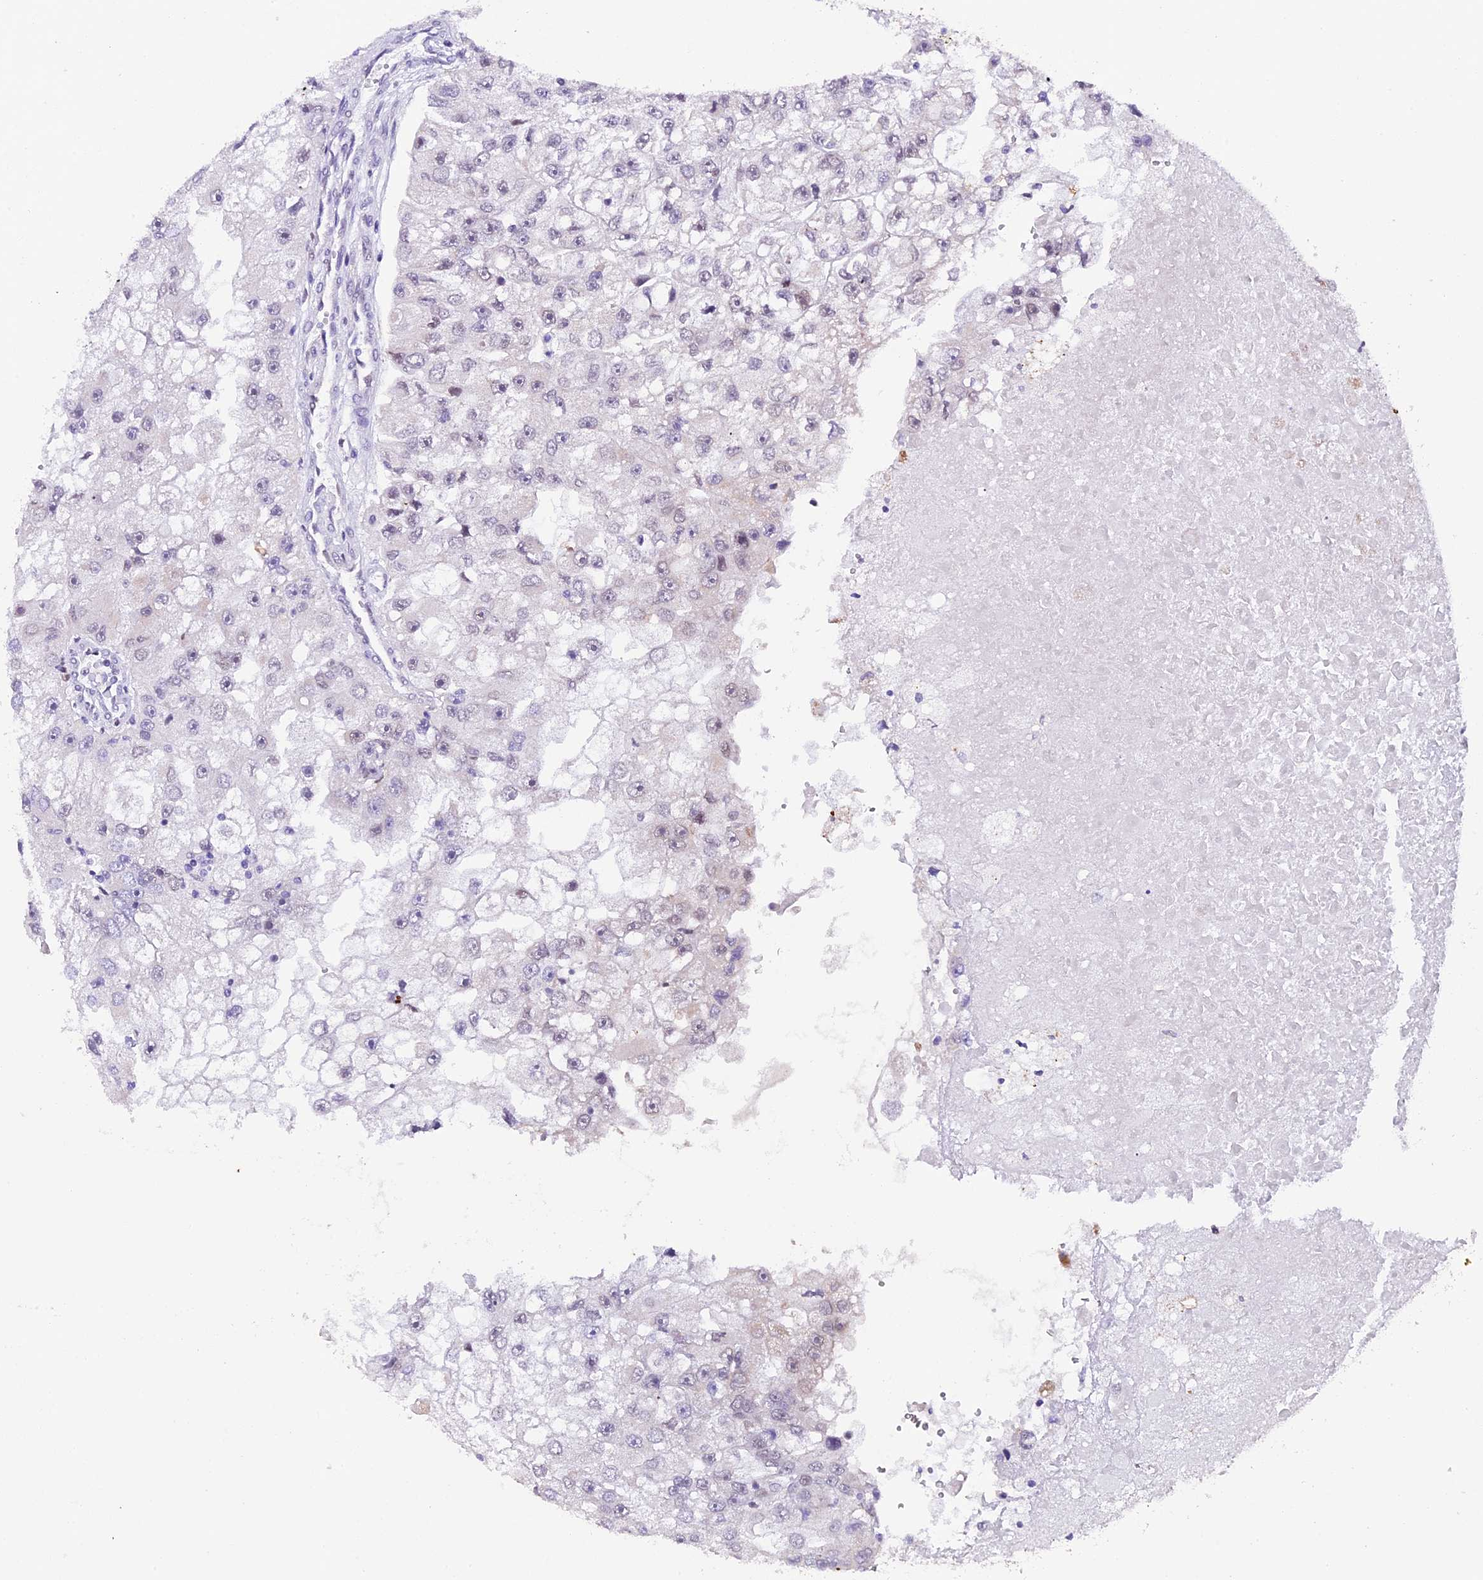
{"staining": {"intensity": "negative", "quantity": "none", "location": "none"}, "tissue": "renal cancer", "cell_type": "Tumor cells", "image_type": "cancer", "snomed": [{"axis": "morphology", "description": "Adenocarcinoma, NOS"}, {"axis": "topography", "description": "Kidney"}], "caption": "Immunohistochemical staining of human renal adenocarcinoma displays no significant staining in tumor cells. The staining was performed using DAB to visualize the protein expression in brown, while the nuclei were stained in blue with hematoxylin (Magnification: 20x).", "gene": "TFAM", "patient": {"sex": "male", "age": 63}}